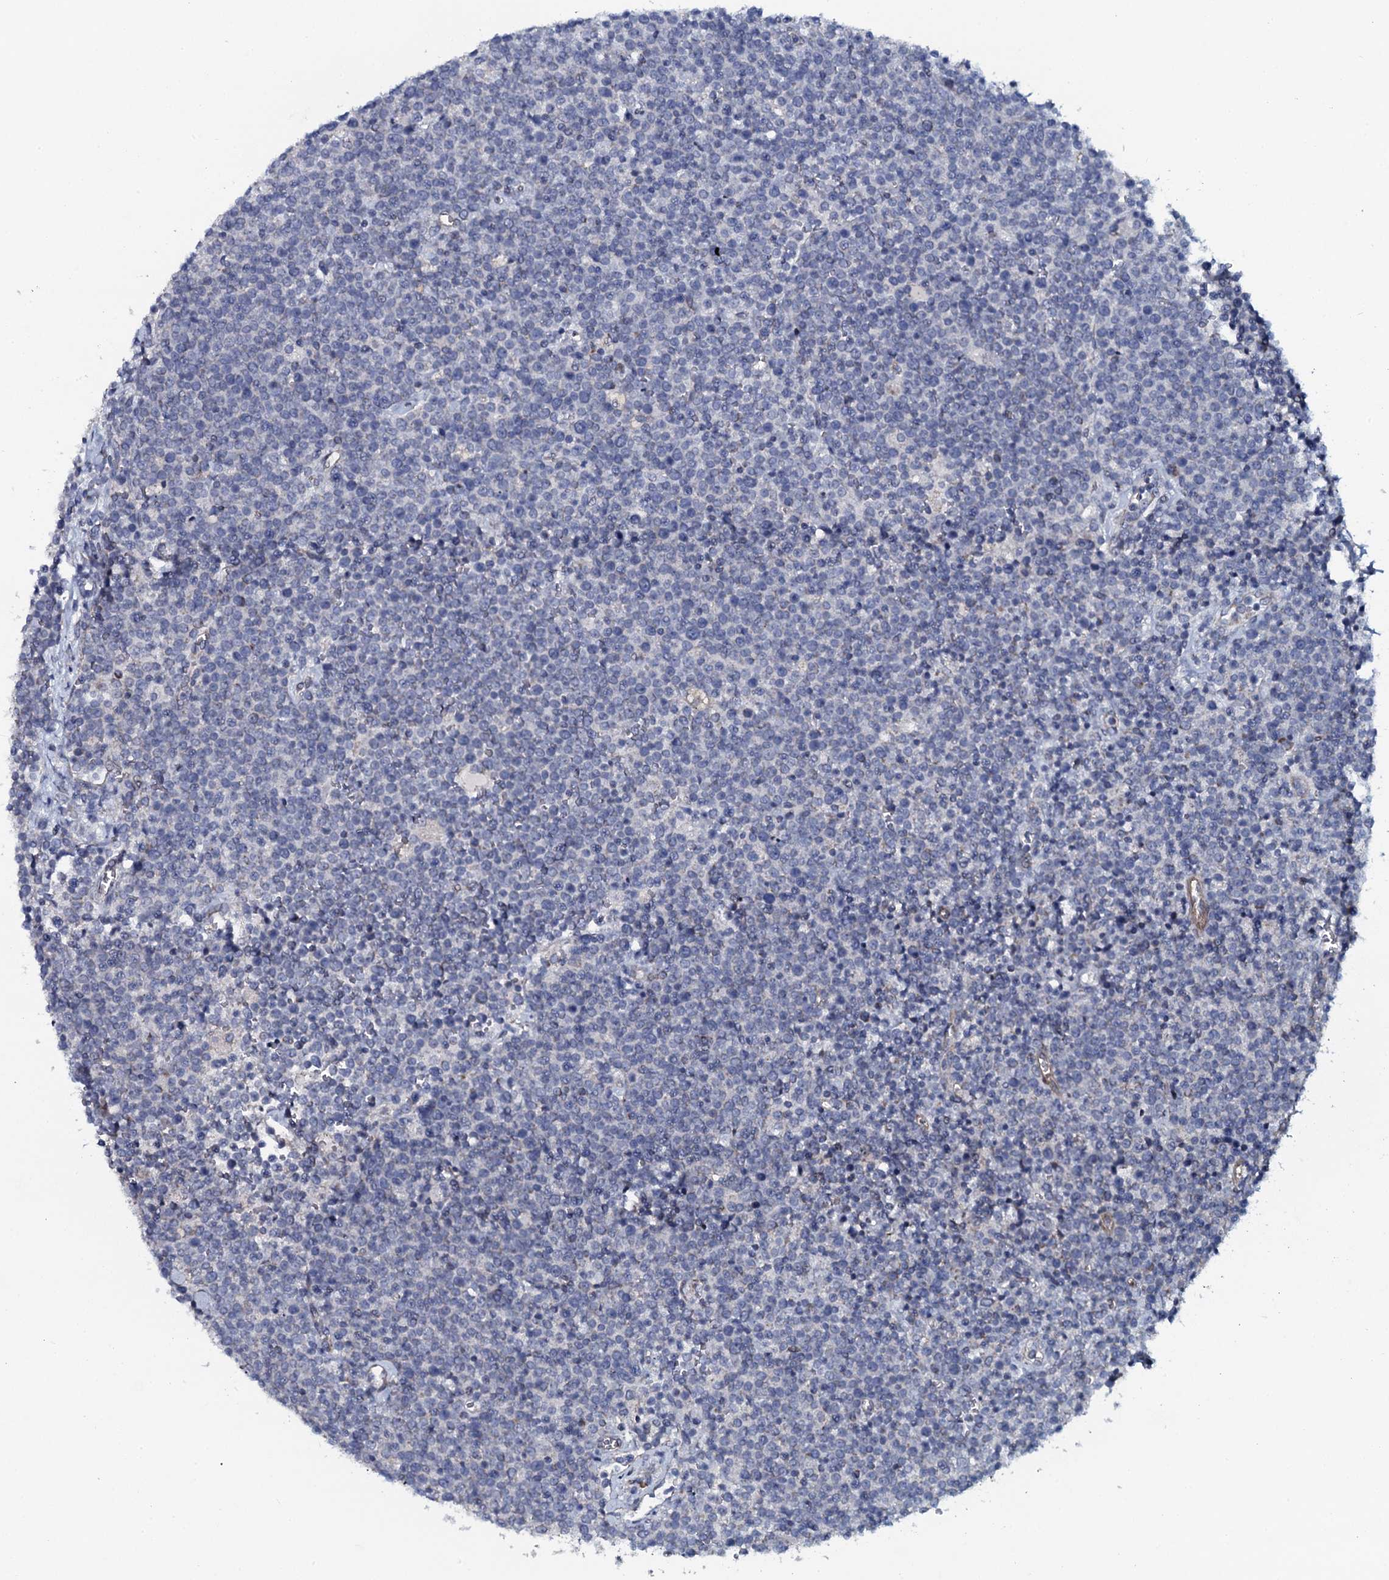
{"staining": {"intensity": "negative", "quantity": "none", "location": "none"}, "tissue": "lymphoma", "cell_type": "Tumor cells", "image_type": "cancer", "snomed": [{"axis": "morphology", "description": "Malignant lymphoma, non-Hodgkin's type, High grade"}, {"axis": "topography", "description": "Lymph node"}], "caption": "The photomicrograph shows no staining of tumor cells in lymphoma.", "gene": "KCTD4", "patient": {"sex": "male", "age": 61}}